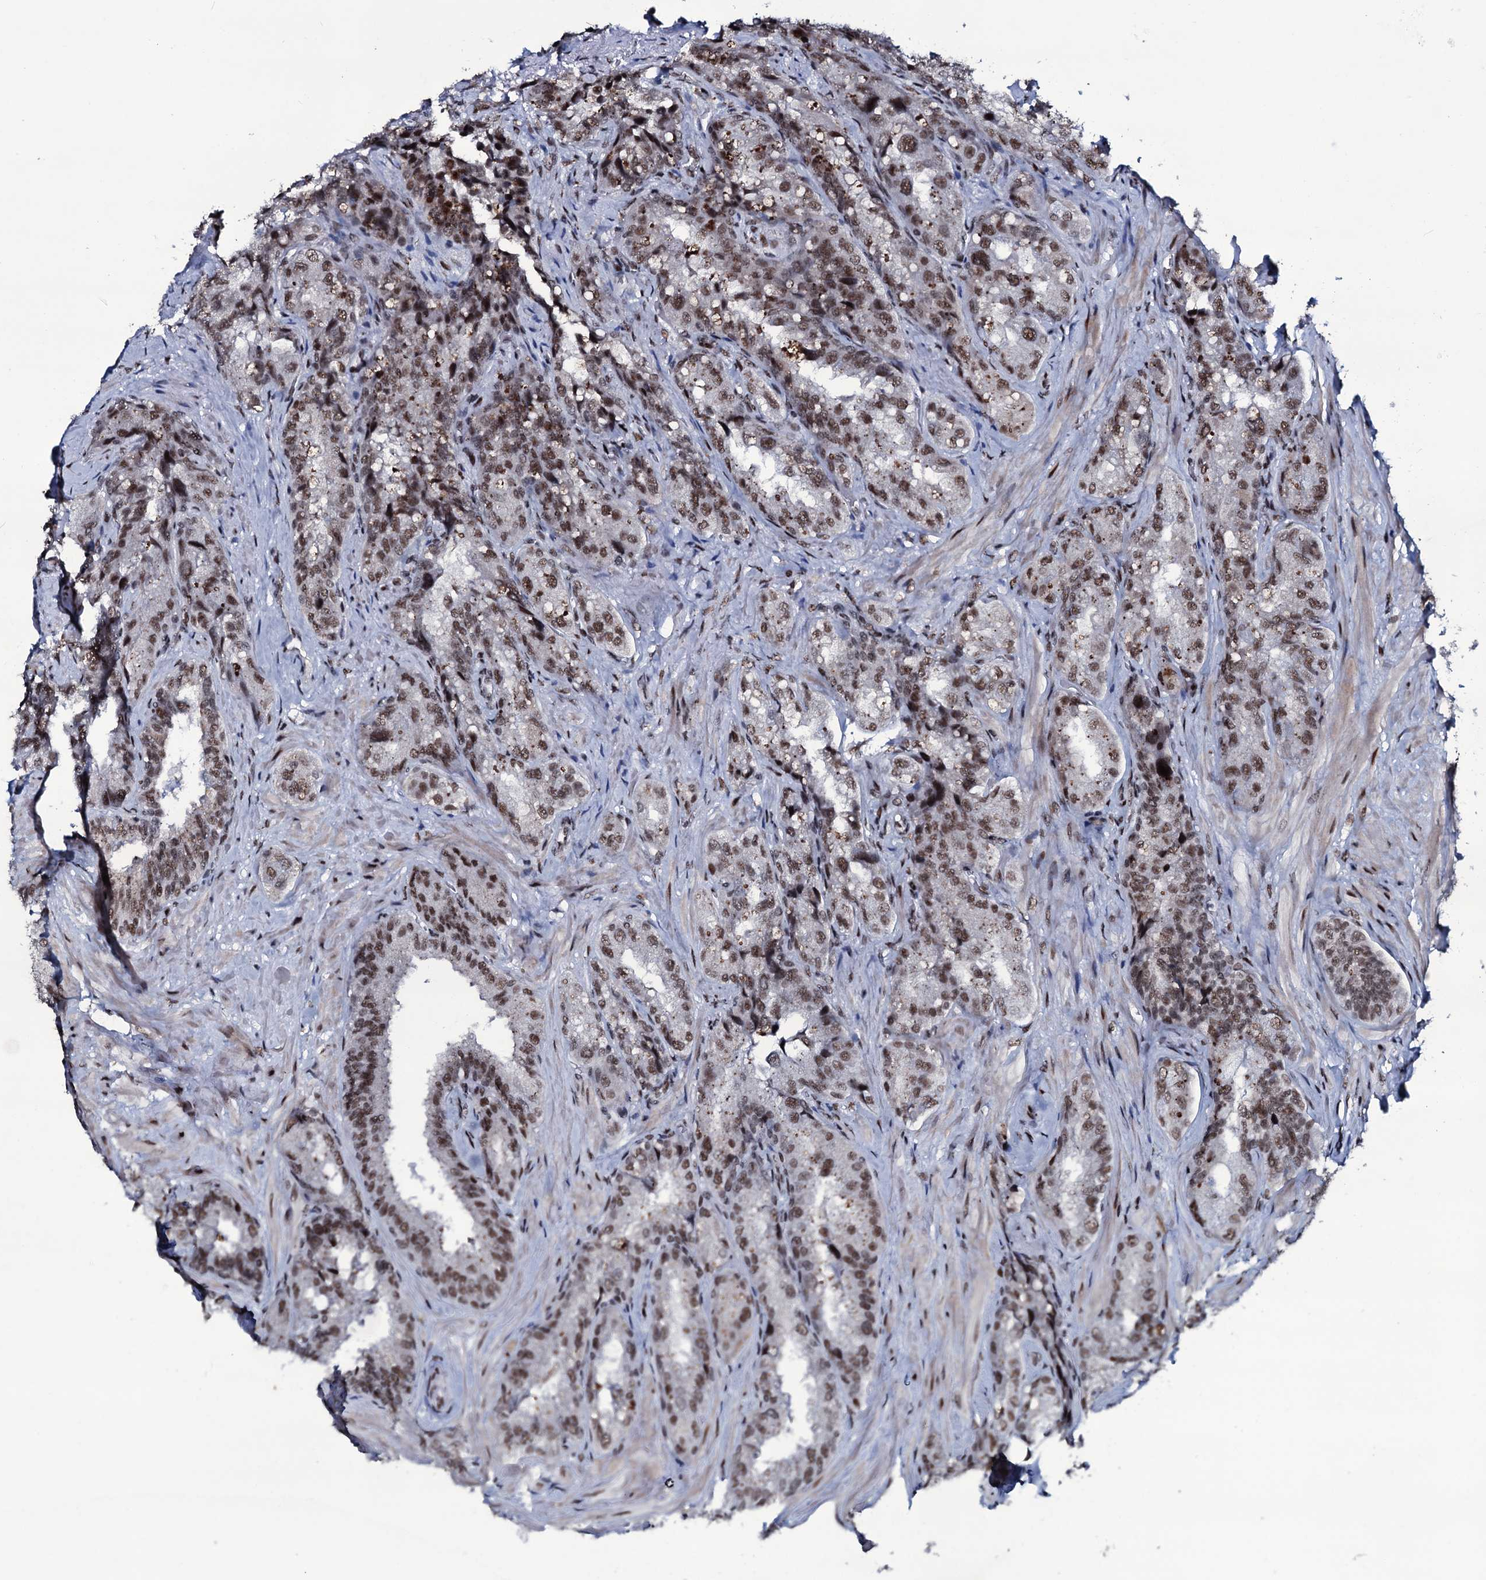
{"staining": {"intensity": "moderate", "quantity": ">75%", "location": "nuclear"}, "tissue": "seminal vesicle", "cell_type": "Glandular cells", "image_type": "normal", "snomed": [{"axis": "morphology", "description": "Normal tissue, NOS"}, {"axis": "topography", "description": "Prostate and seminal vesicle, NOS"}, {"axis": "topography", "description": "Prostate"}, {"axis": "topography", "description": "Seminal veicle"}], "caption": "Immunohistochemical staining of unremarkable human seminal vesicle exhibits >75% levels of moderate nuclear protein expression in about >75% of glandular cells.", "gene": "ZMIZ2", "patient": {"sex": "male", "age": 67}}